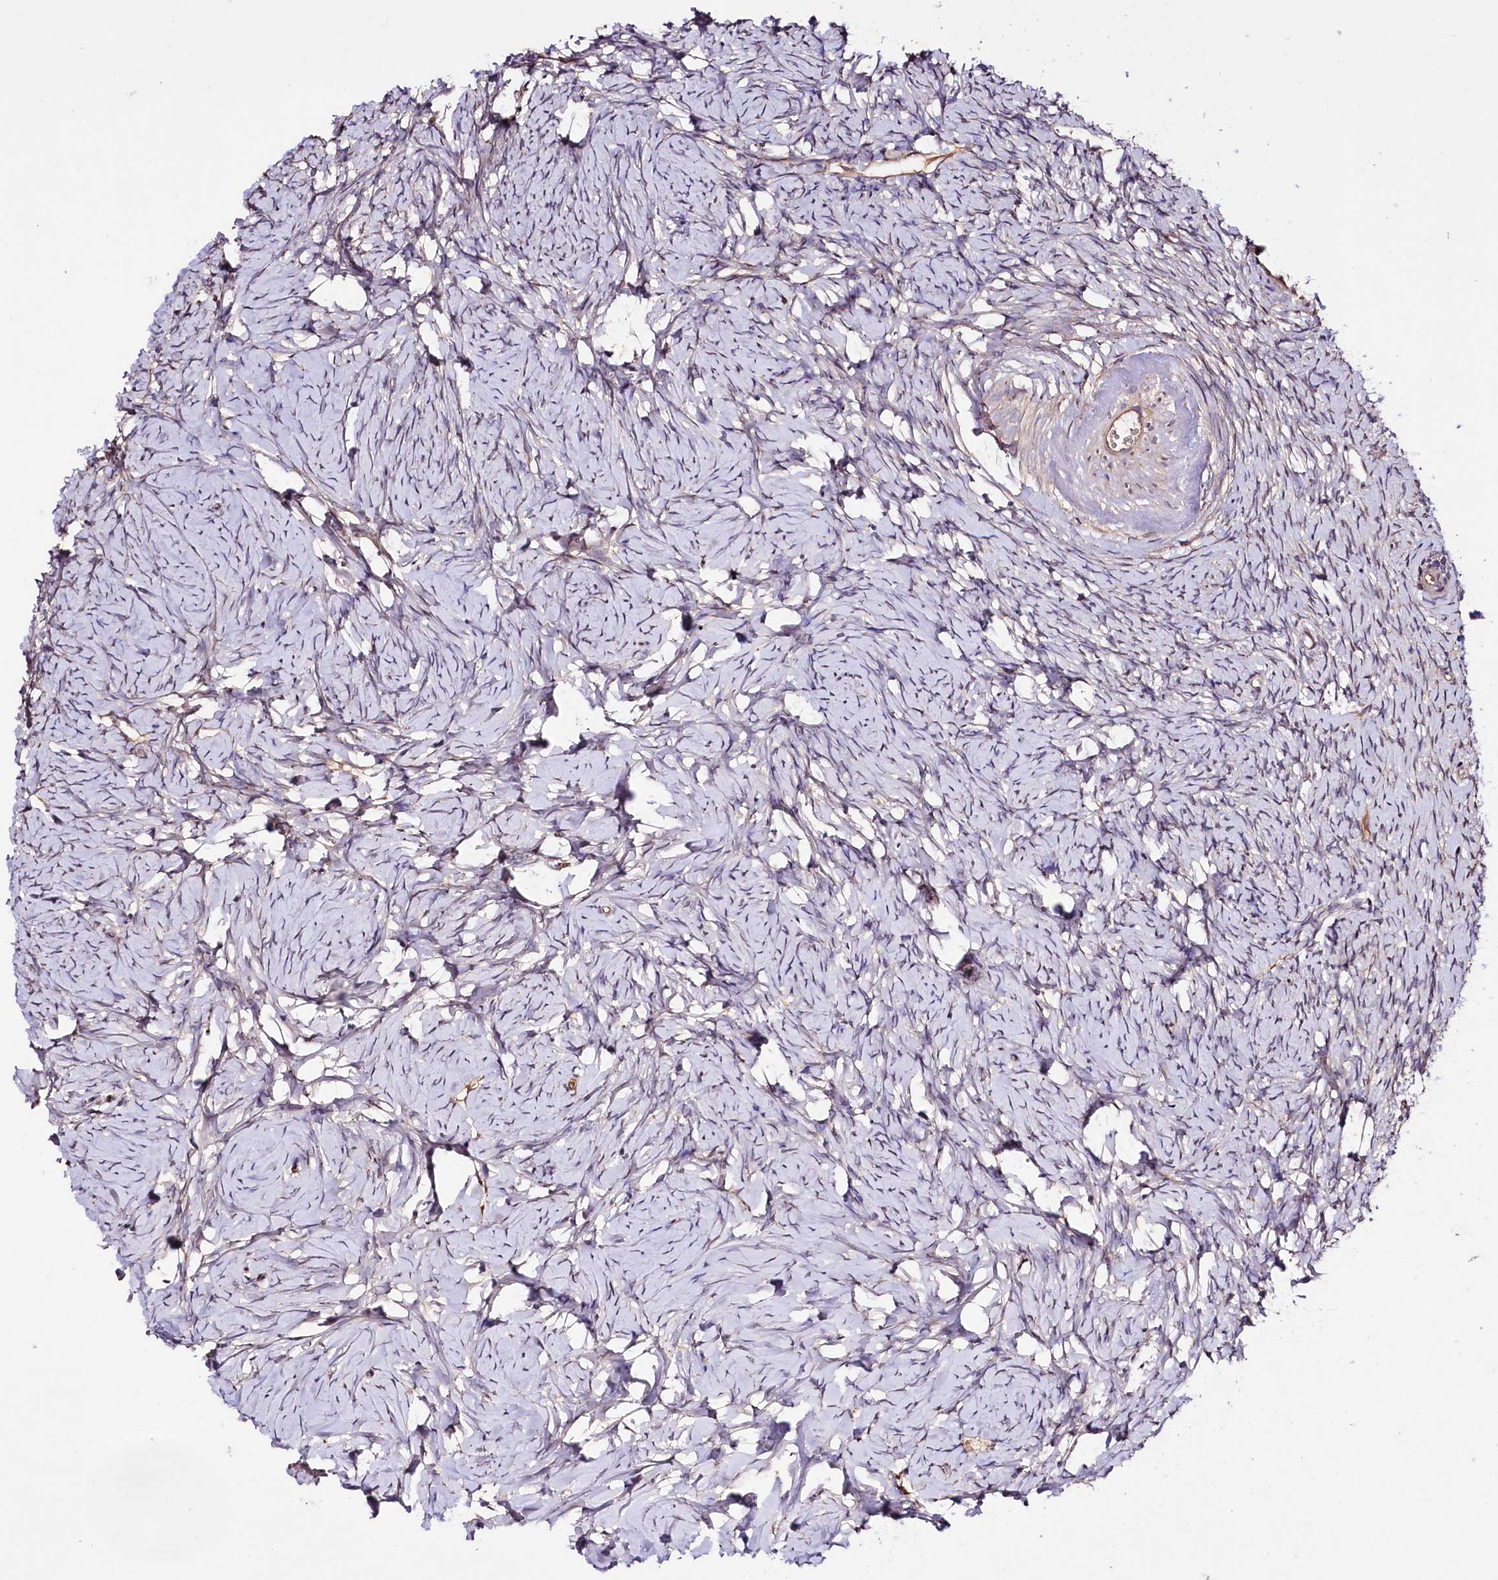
{"staining": {"intensity": "weak", "quantity": "<25%", "location": "cytoplasmic/membranous"}, "tissue": "ovary", "cell_type": "Ovarian stroma cells", "image_type": "normal", "snomed": [{"axis": "morphology", "description": "Normal tissue, NOS"}, {"axis": "topography", "description": "Ovary"}], "caption": "Immunohistochemistry (IHC) micrograph of benign ovary: ovary stained with DAB displays no significant protein expression in ovarian stroma cells.", "gene": "TNPO3", "patient": {"sex": "female", "age": 51}}